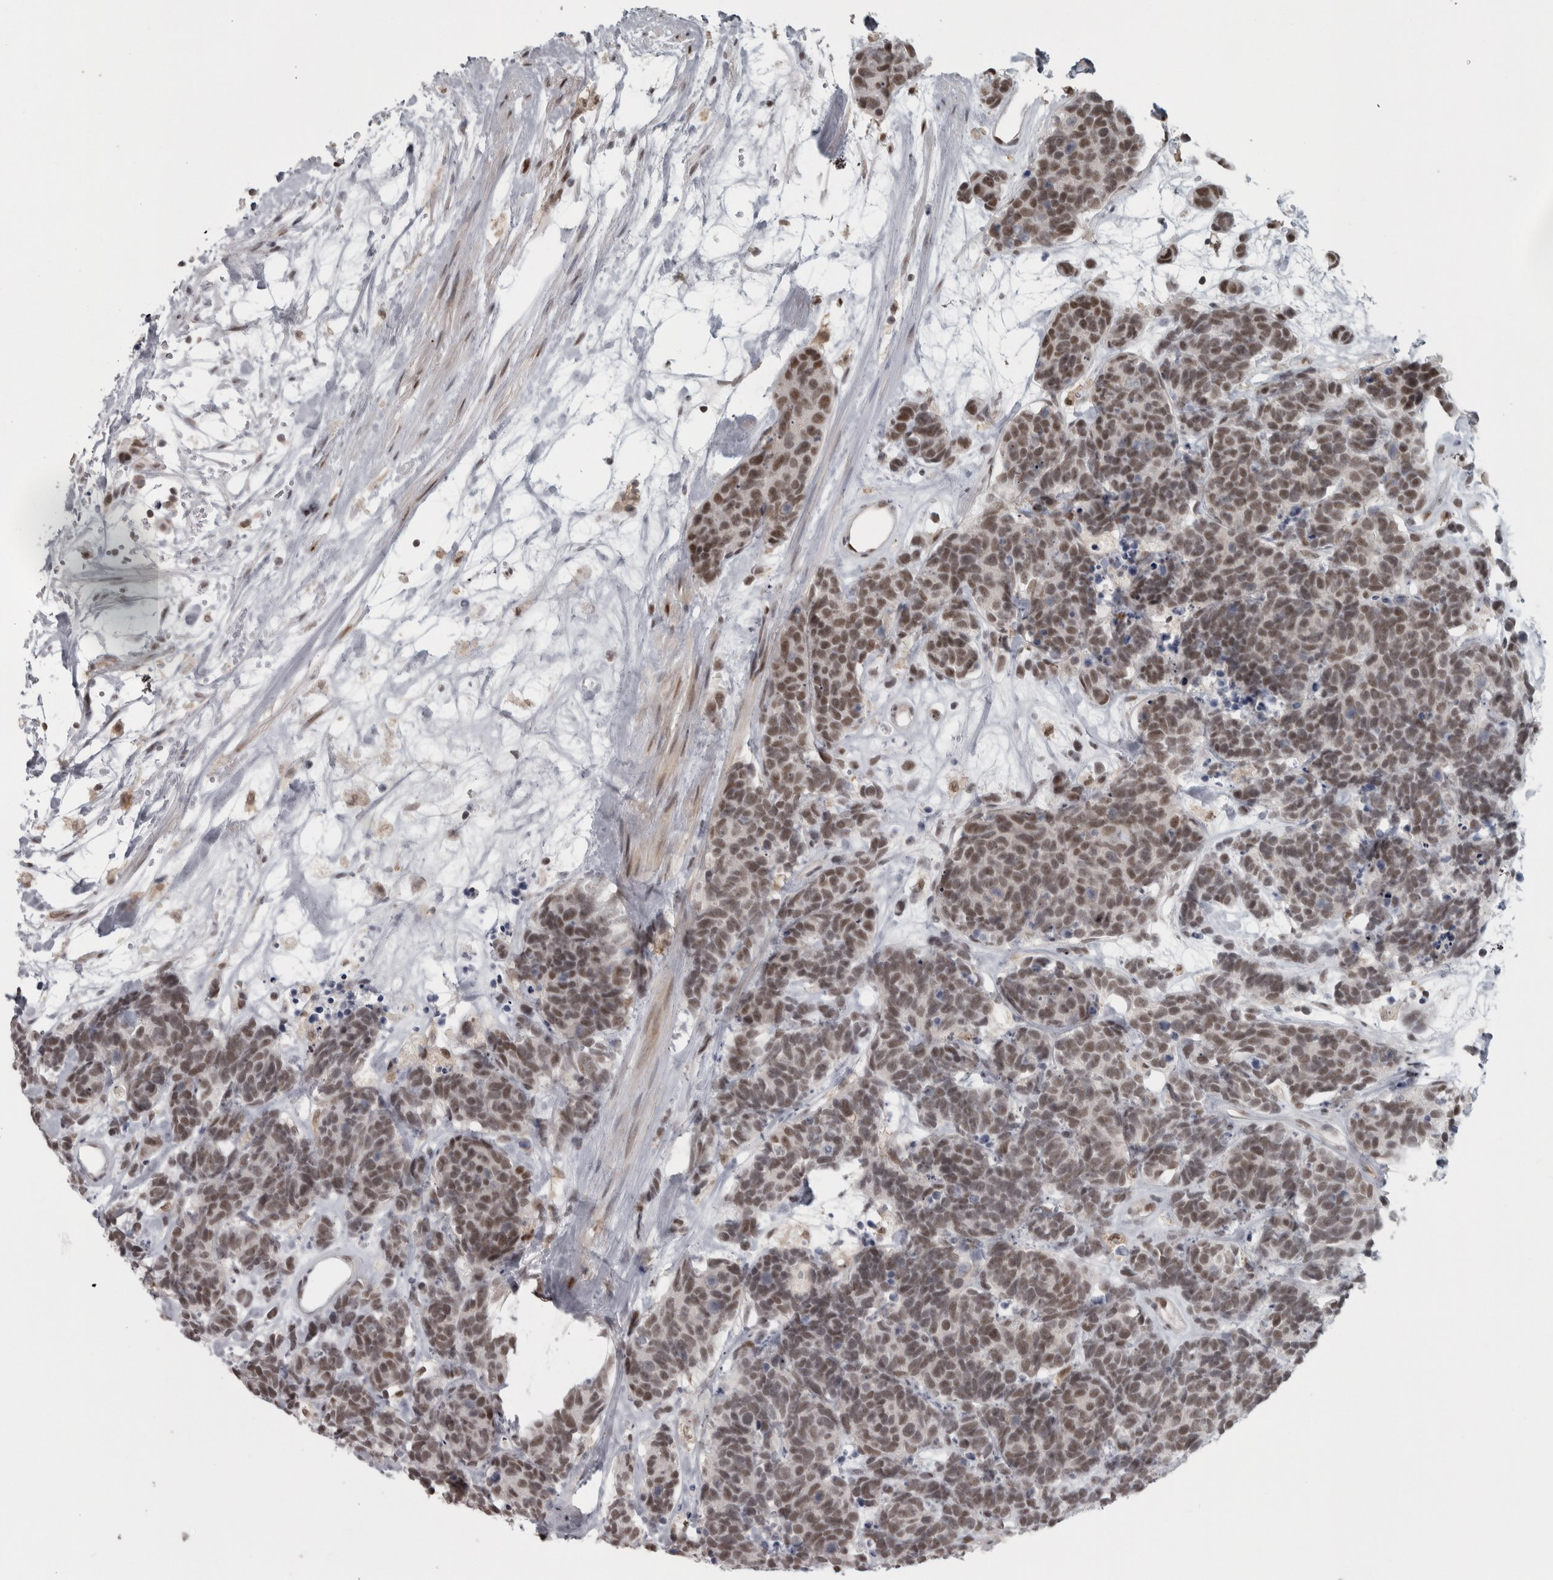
{"staining": {"intensity": "moderate", "quantity": "25%-75%", "location": "nuclear"}, "tissue": "carcinoid", "cell_type": "Tumor cells", "image_type": "cancer", "snomed": [{"axis": "morphology", "description": "Carcinoma, NOS"}, {"axis": "morphology", "description": "Carcinoid, malignant, NOS"}, {"axis": "topography", "description": "Urinary bladder"}], "caption": "Protein expression analysis of human carcinoid reveals moderate nuclear expression in about 25%-75% of tumor cells. The protein is stained brown, and the nuclei are stained in blue (DAB (3,3'-diaminobenzidine) IHC with brightfield microscopy, high magnification).", "gene": "MICU3", "patient": {"sex": "male", "age": 57}}